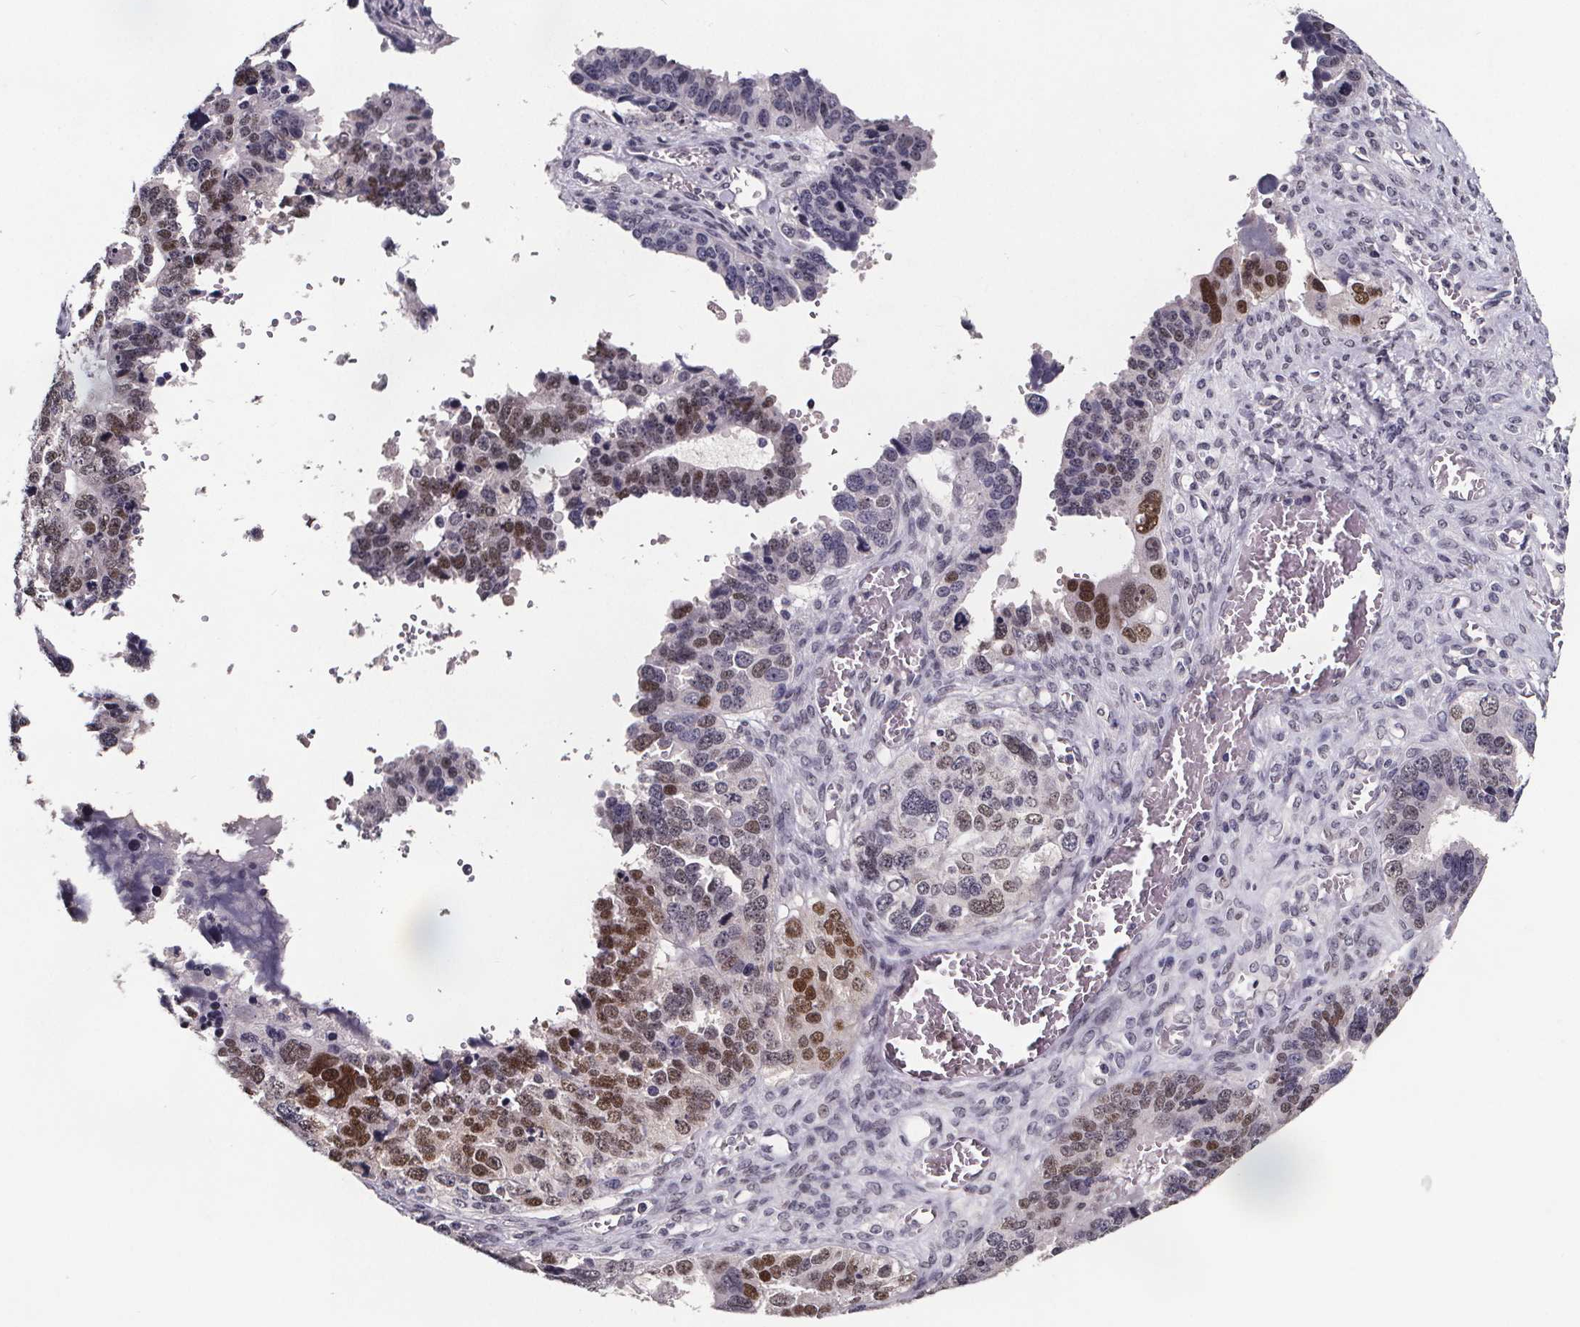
{"staining": {"intensity": "moderate", "quantity": "25%-75%", "location": "nuclear"}, "tissue": "ovarian cancer", "cell_type": "Tumor cells", "image_type": "cancer", "snomed": [{"axis": "morphology", "description": "Cystadenocarcinoma, serous, NOS"}, {"axis": "topography", "description": "Ovary"}], "caption": "Immunohistochemistry staining of serous cystadenocarcinoma (ovarian), which shows medium levels of moderate nuclear positivity in approximately 25%-75% of tumor cells indicating moderate nuclear protein staining. The staining was performed using DAB (brown) for protein detection and nuclei were counterstained in hematoxylin (blue).", "gene": "AR", "patient": {"sex": "female", "age": 76}}